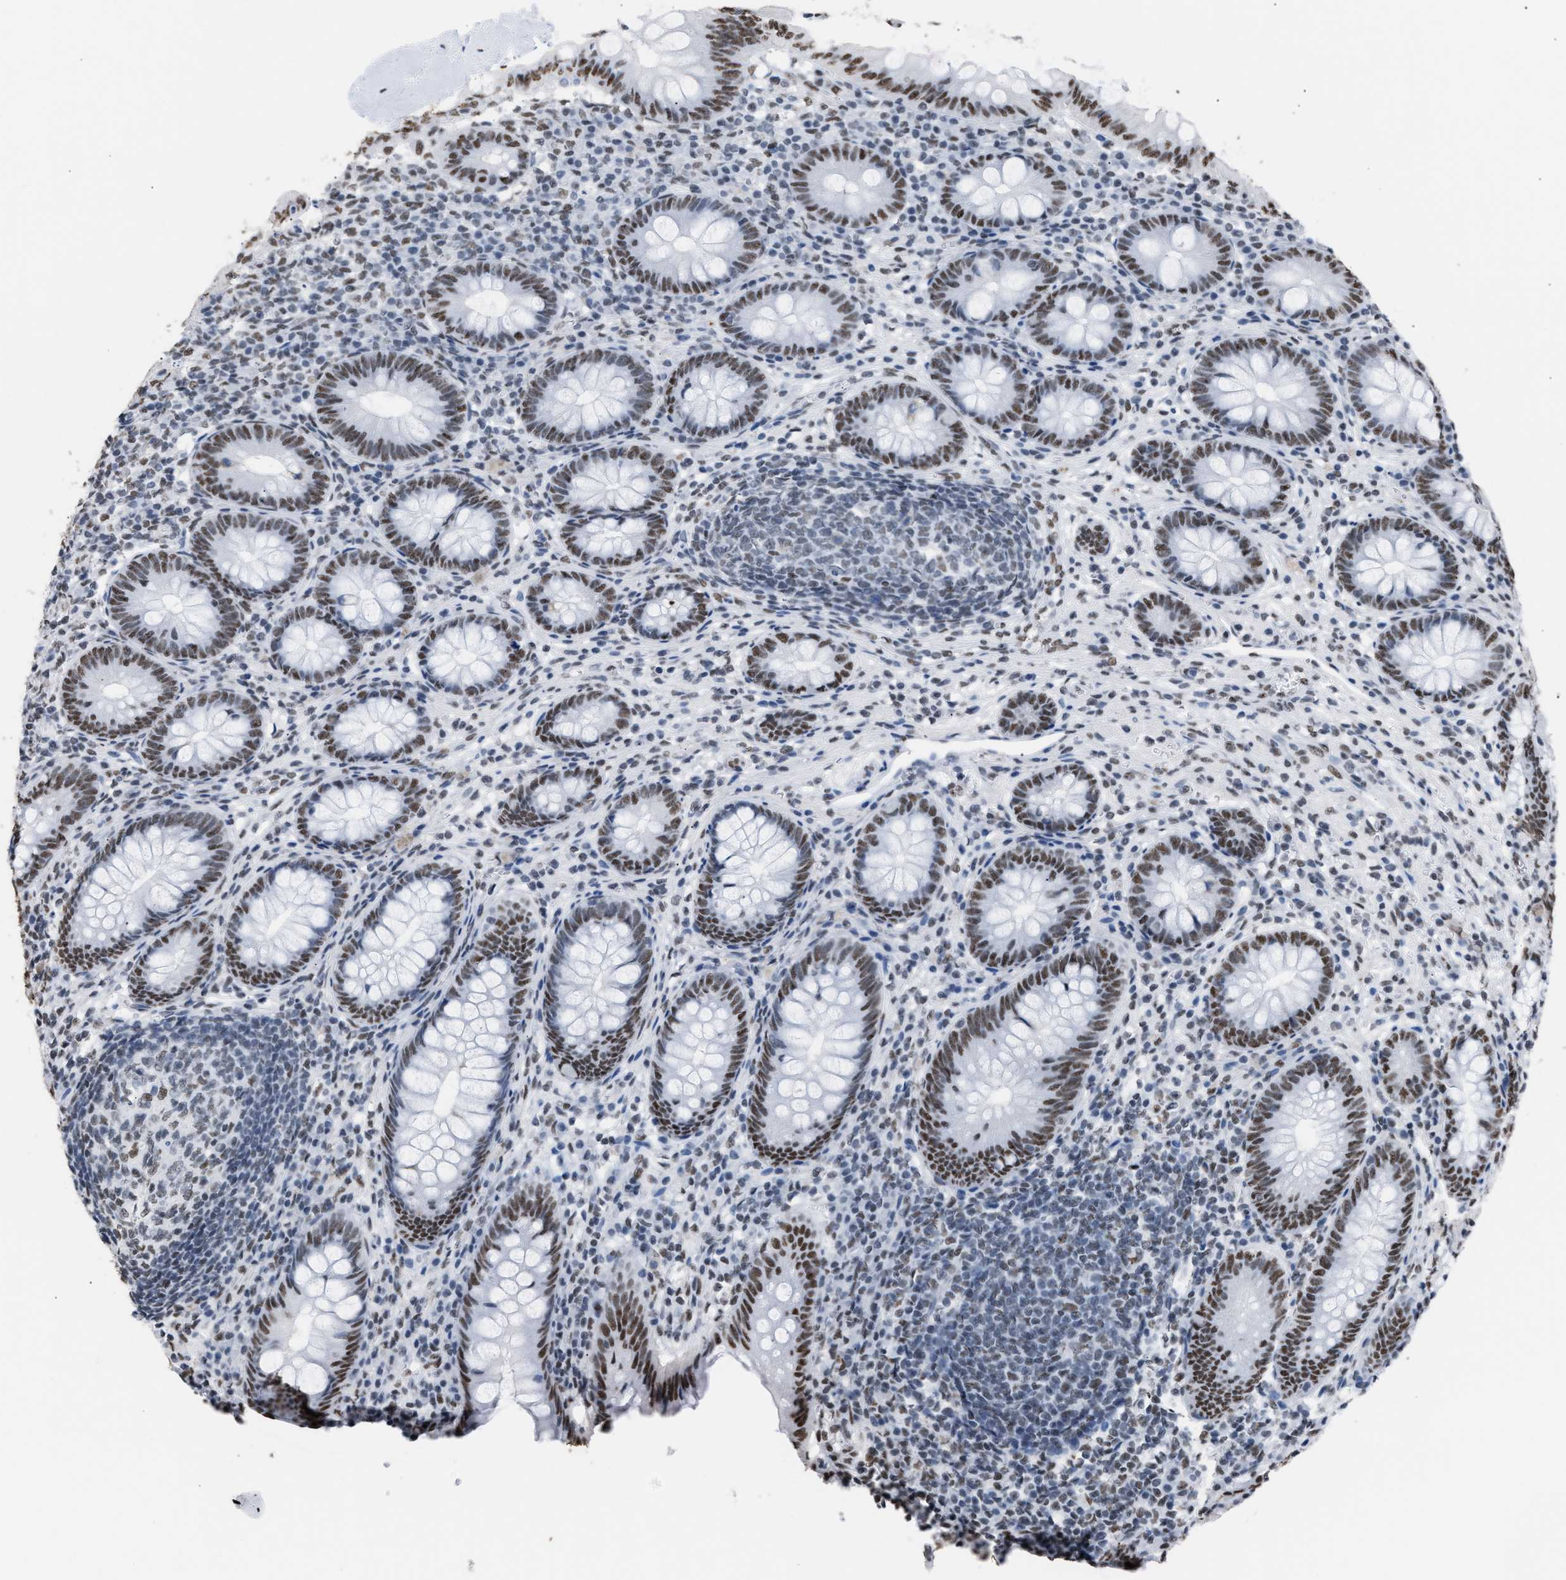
{"staining": {"intensity": "moderate", "quantity": ">75%", "location": "nuclear"}, "tissue": "appendix", "cell_type": "Glandular cells", "image_type": "normal", "snomed": [{"axis": "morphology", "description": "Normal tissue, NOS"}, {"axis": "topography", "description": "Appendix"}], "caption": "IHC photomicrograph of normal human appendix stained for a protein (brown), which reveals medium levels of moderate nuclear expression in about >75% of glandular cells.", "gene": "CCAR2", "patient": {"sex": "male", "age": 56}}